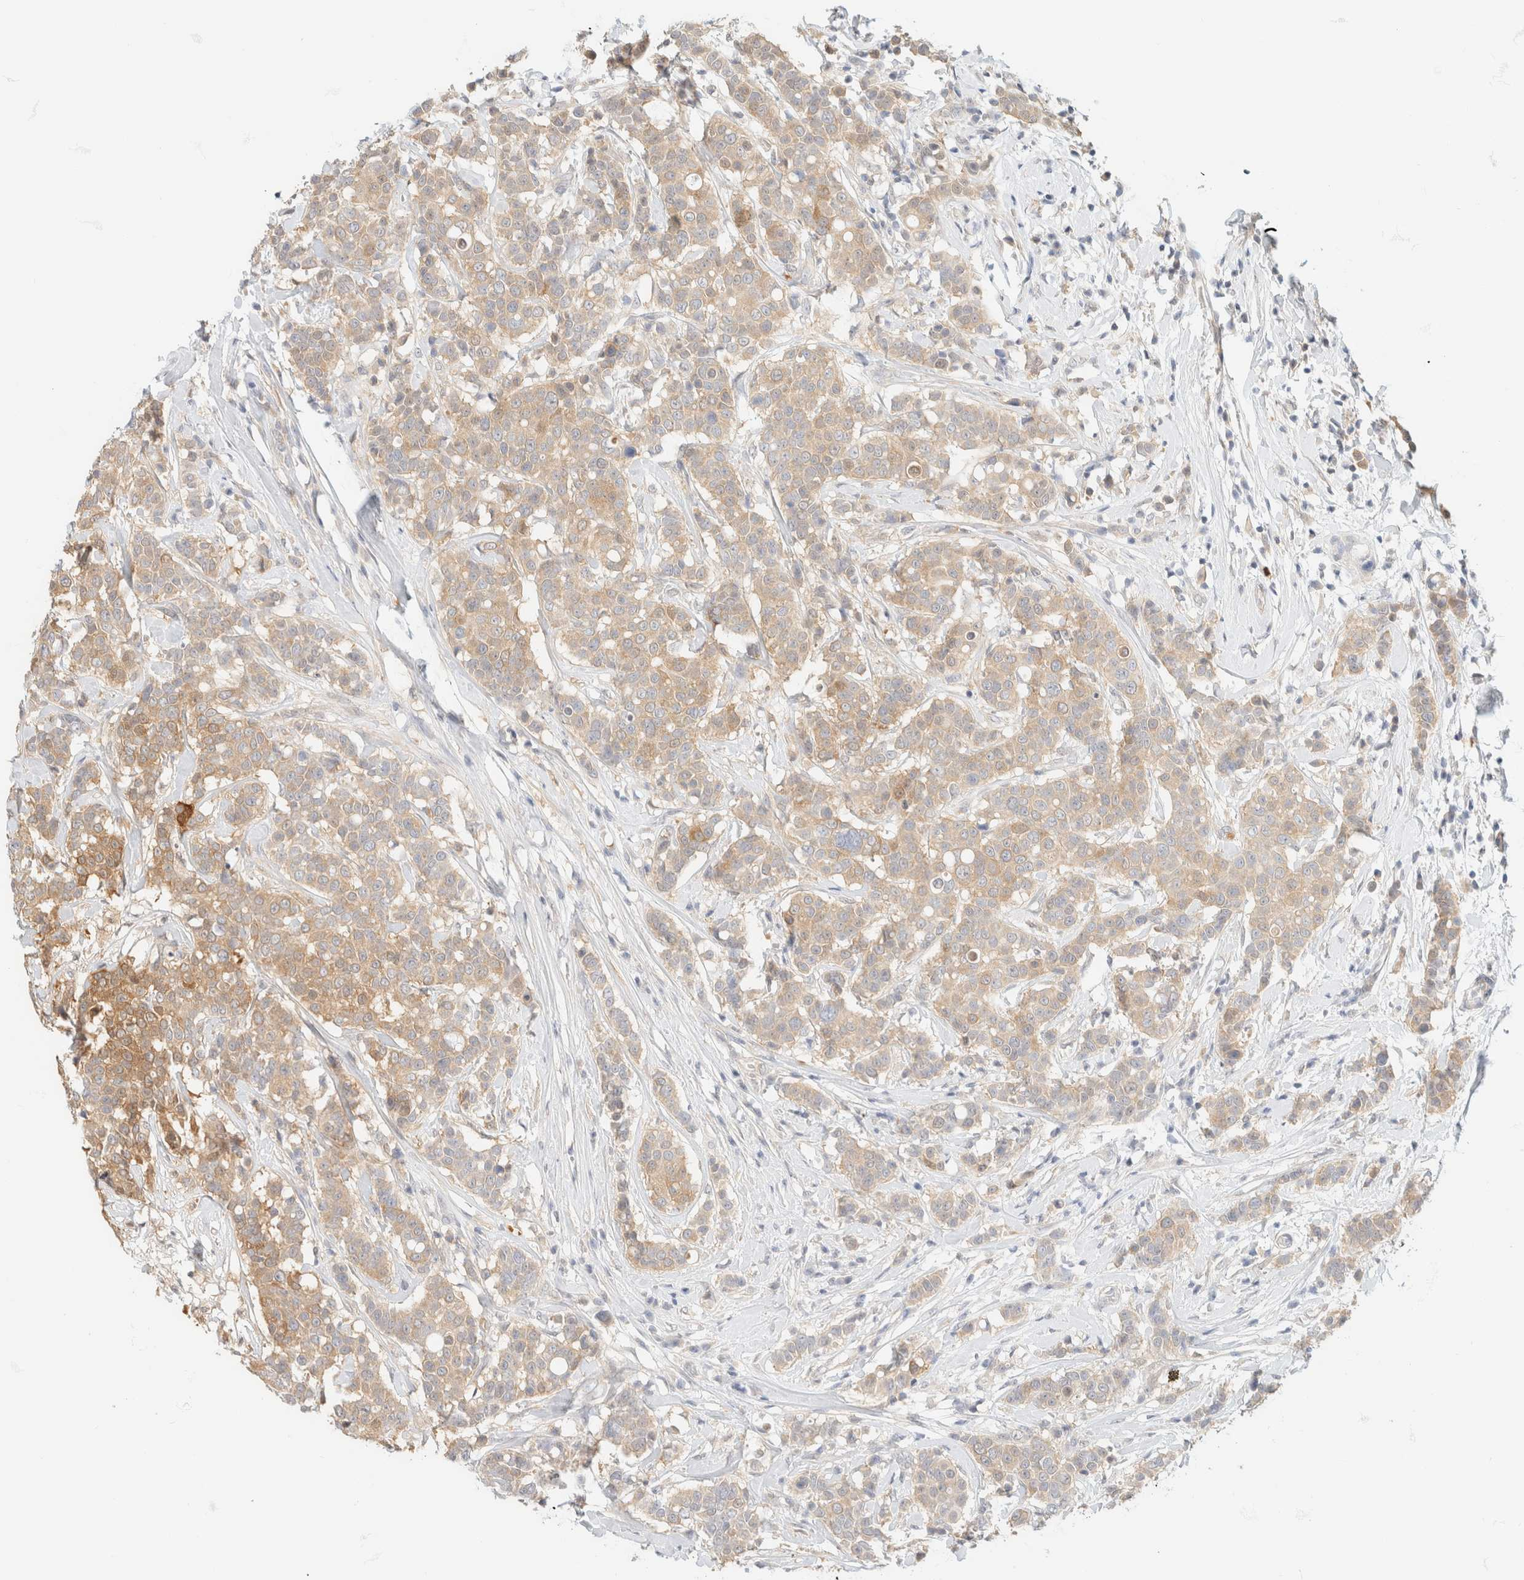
{"staining": {"intensity": "weak", "quantity": ">75%", "location": "cytoplasmic/membranous"}, "tissue": "breast cancer", "cell_type": "Tumor cells", "image_type": "cancer", "snomed": [{"axis": "morphology", "description": "Duct carcinoma"}, {"axis": "topography", "description": "Breast"}], "caption": "Immunohistochemical staining of infiltrating ductal carcinoma (breast) reveals weak cytoplasmic/membranous protein expression in approximately >75% of tumor cells.", "gene": "GPI", "patient": {"sex": "female", "age": 27}}